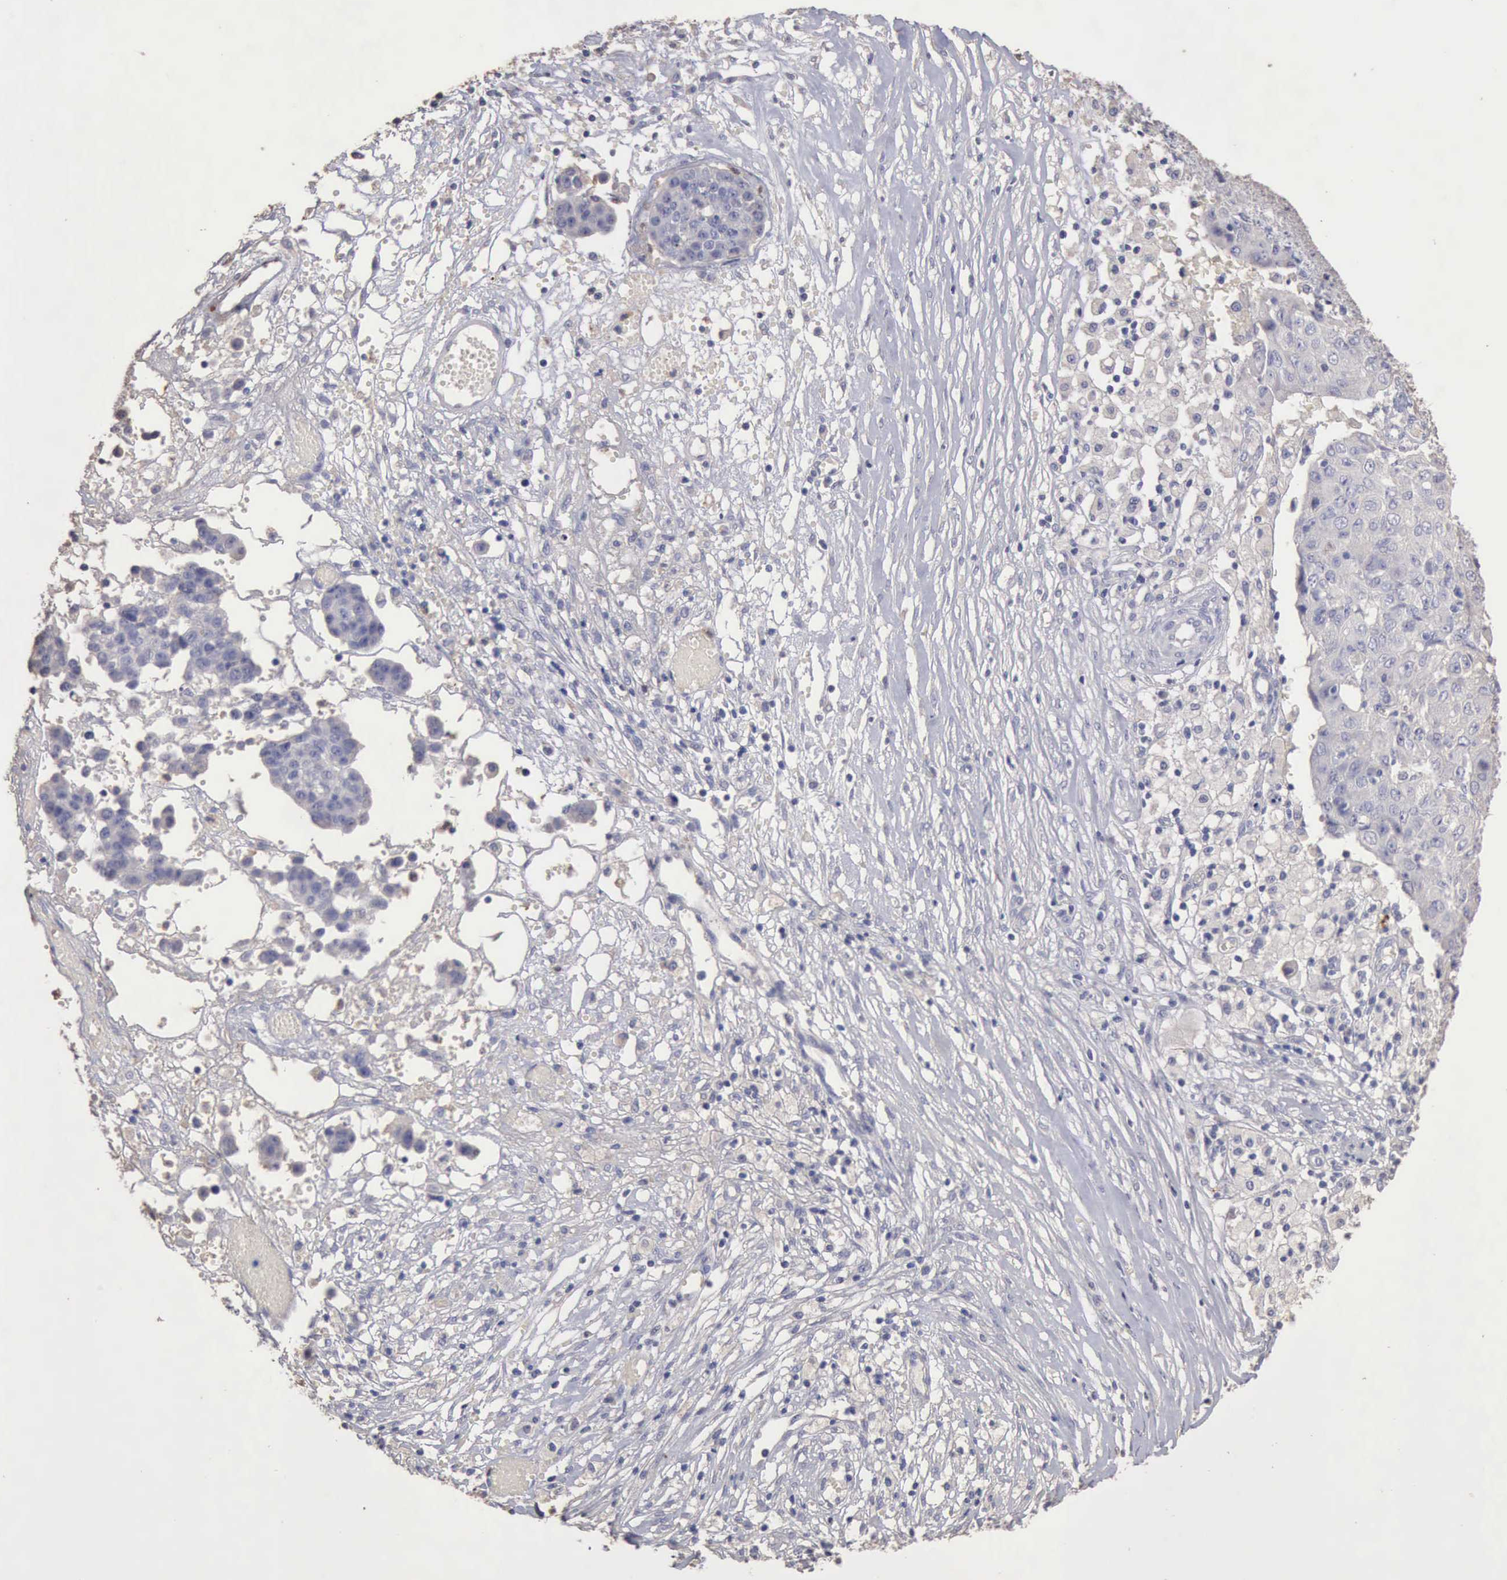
{"staining": {"intensity": "negative", "quantity": "none", "location": "none"}, "tissue": "ovarian cancer", "cell_type": "Tumor cells", "image_type": "cancer", "snomed": [{"axis": "morphology", "description": "Carcinoma, endometroid"}, {"axis": "topography", "description": "Ovary"}], "caption": "The image reveals no staining of tumor cells in ovarian cancer (endometroid carcinoma).", "gene": "KRT6B", "patient": {"sex": "female", "age": 42}}